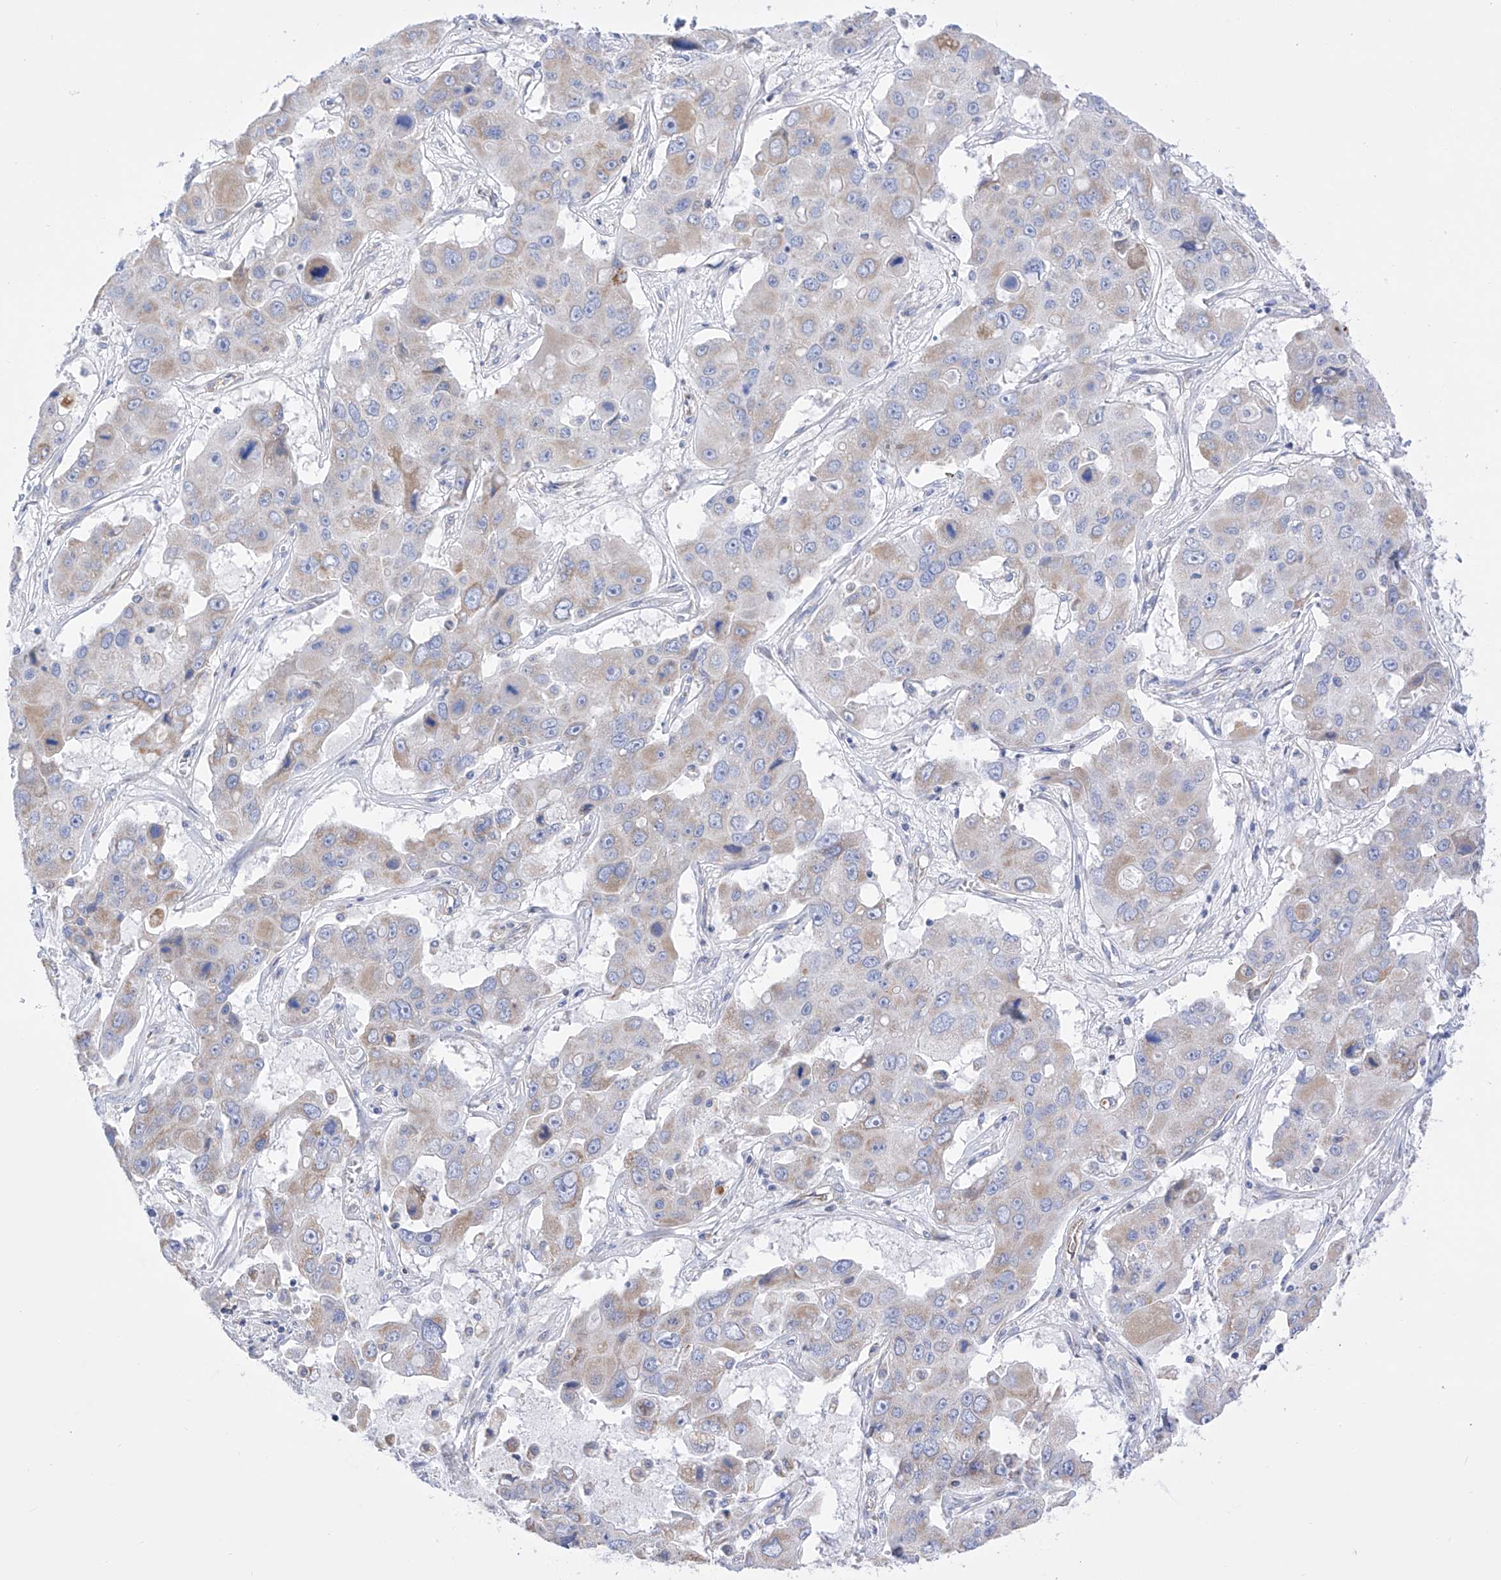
{"staining": {"intensity": "weak", "quantity": "25%-75%", "location": "cytoplasmic/membranous"}, "tissue": "liver cancer", "cell_type": "Tumor cells", "image_type": "cancer", "snomed": [{"axis": "morphology", "description": "Cholangiocarcinoma"}, {"axis": "topography", "description": "Liver"}], "caption": "Weak cytoplasmic/membranous protein expression is seen in approximately 25%-75% of tumor cells in liver cancer.", "gene": "FLG", "patient": {"sex": "male", "age": 67}}